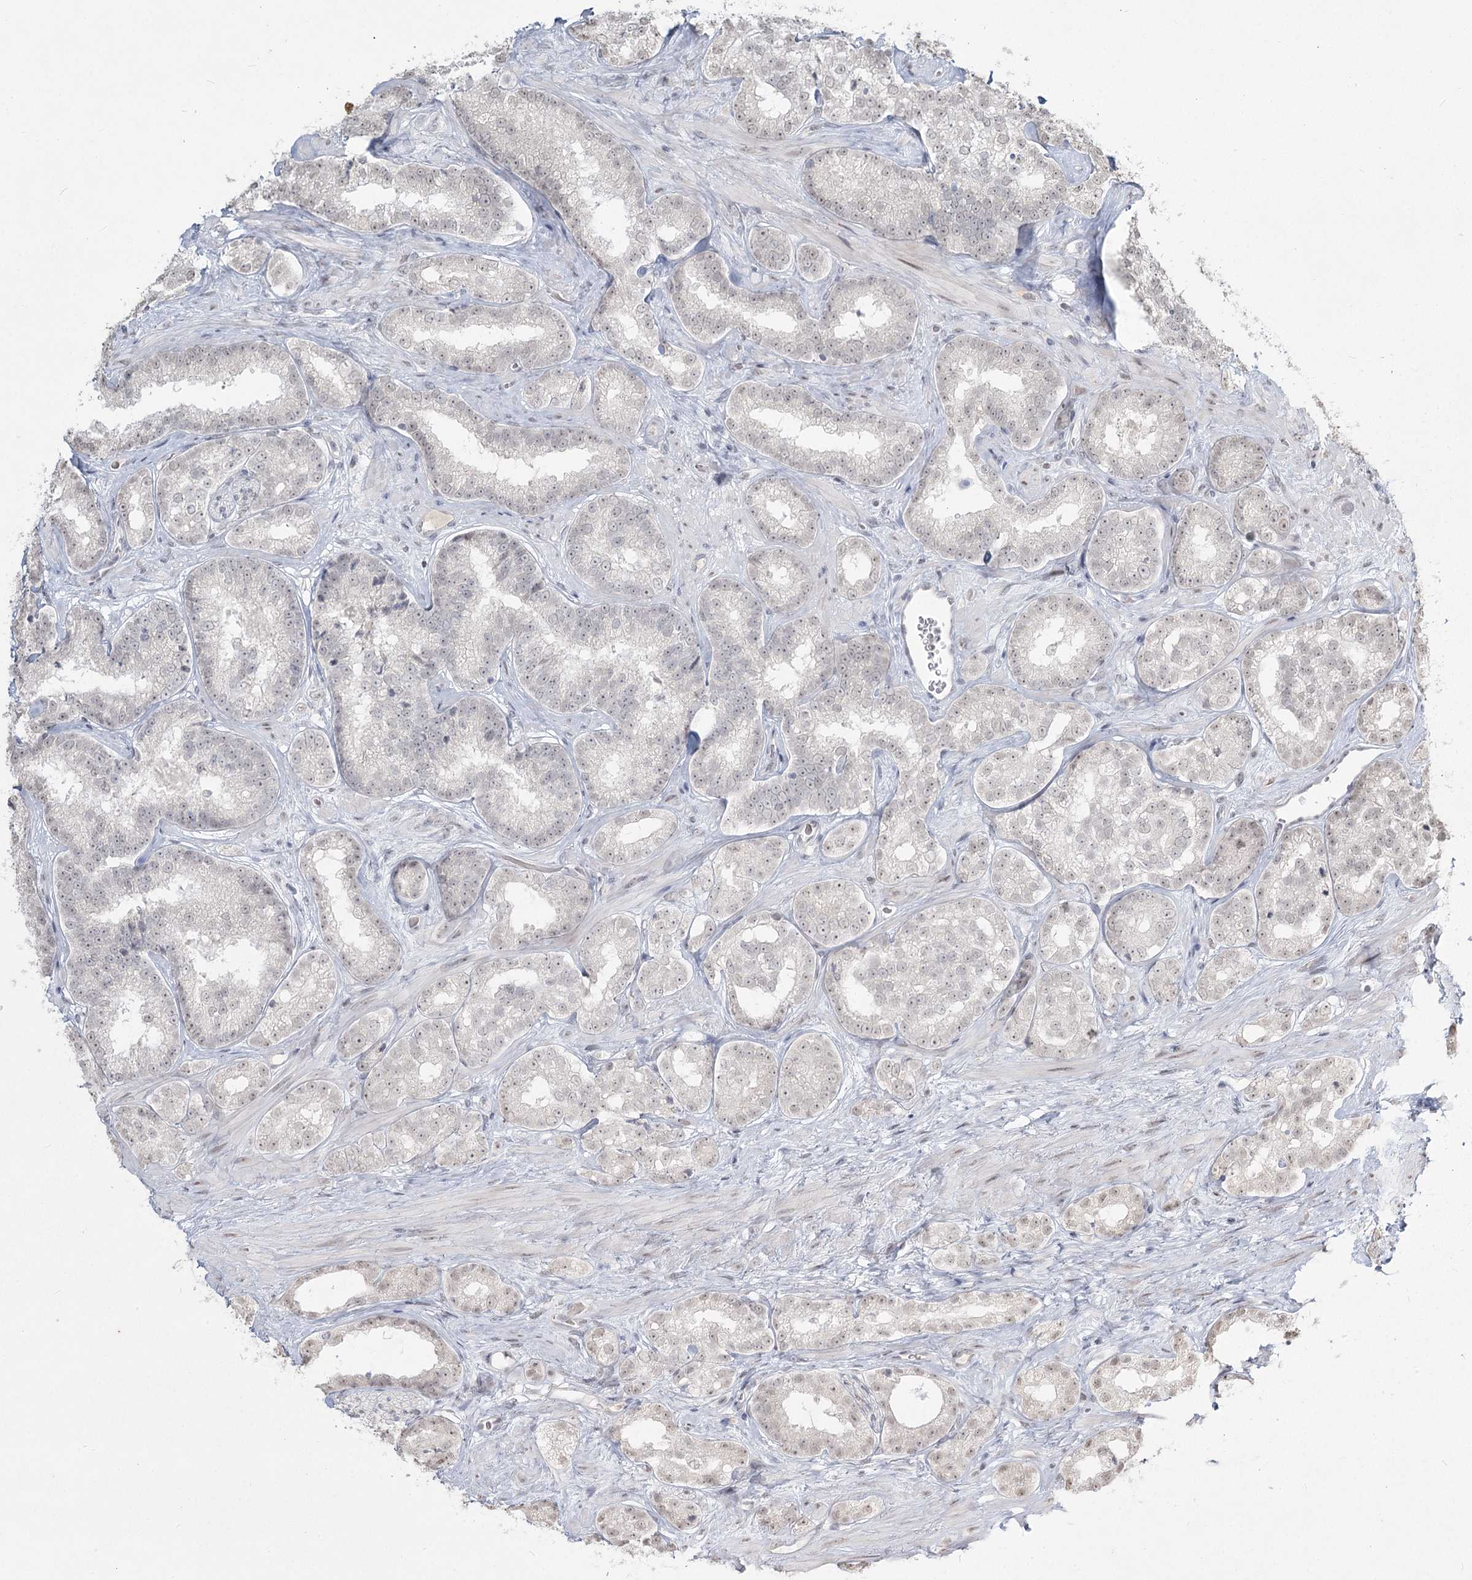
{"staining": {"intensity": "negative", "quantity": "none", "location": "none"}, "tissue": "prostate cancer", "cell_type": "Tumor cells", "image_type": "cancer", "snomed": [{"axis": "morphology", "description": "Normal tissue, NOS"}, {"axis": "morphology", "description": "Adenocarcinoma, High grade"}, {"axis": "topography", "description": "Prostate"}], "caption": "Tumor cells are negative for protein expression in human prostate cancer.", "gene": "LY6G5C", "patient": {"sex": "male", "age": 83}}